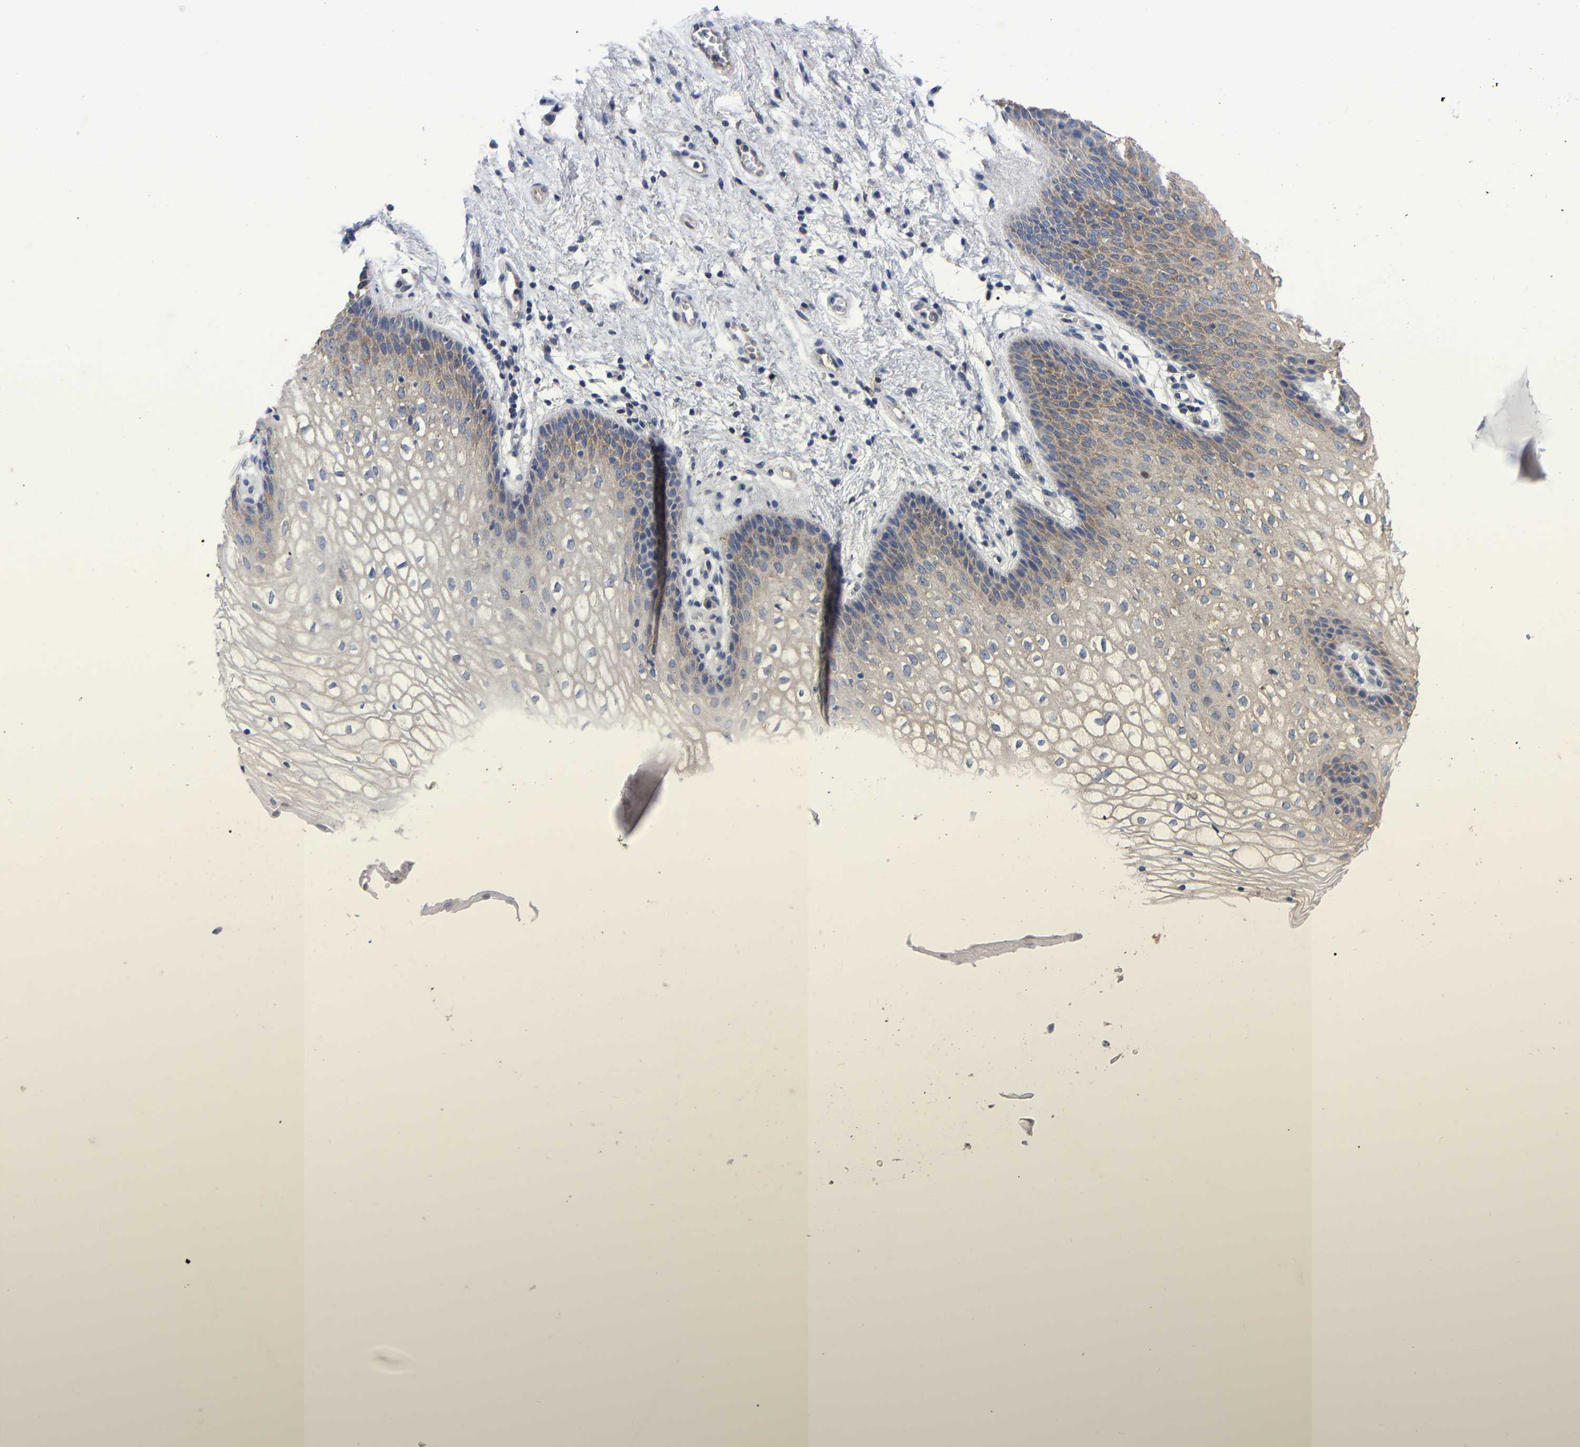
{"staining": {"intensity": "weak", "quantity": "<25%", "location": "cytoplasmic/membranous"}, "tissue": "vagina", "cell_type": "Squamous epithelial cells", "image_type": "normal", "snomed": [{"axis": "morphology", "description": "Normal tissue, NOS"}, {"axis": "topography", "description": "Vagina"}], "caption": "The micrograph demonstrates no significant positivity in squamous epithelial cells of vagina.", "gene": "TCP1", "patient": {"sex": "female", "age": 34}}